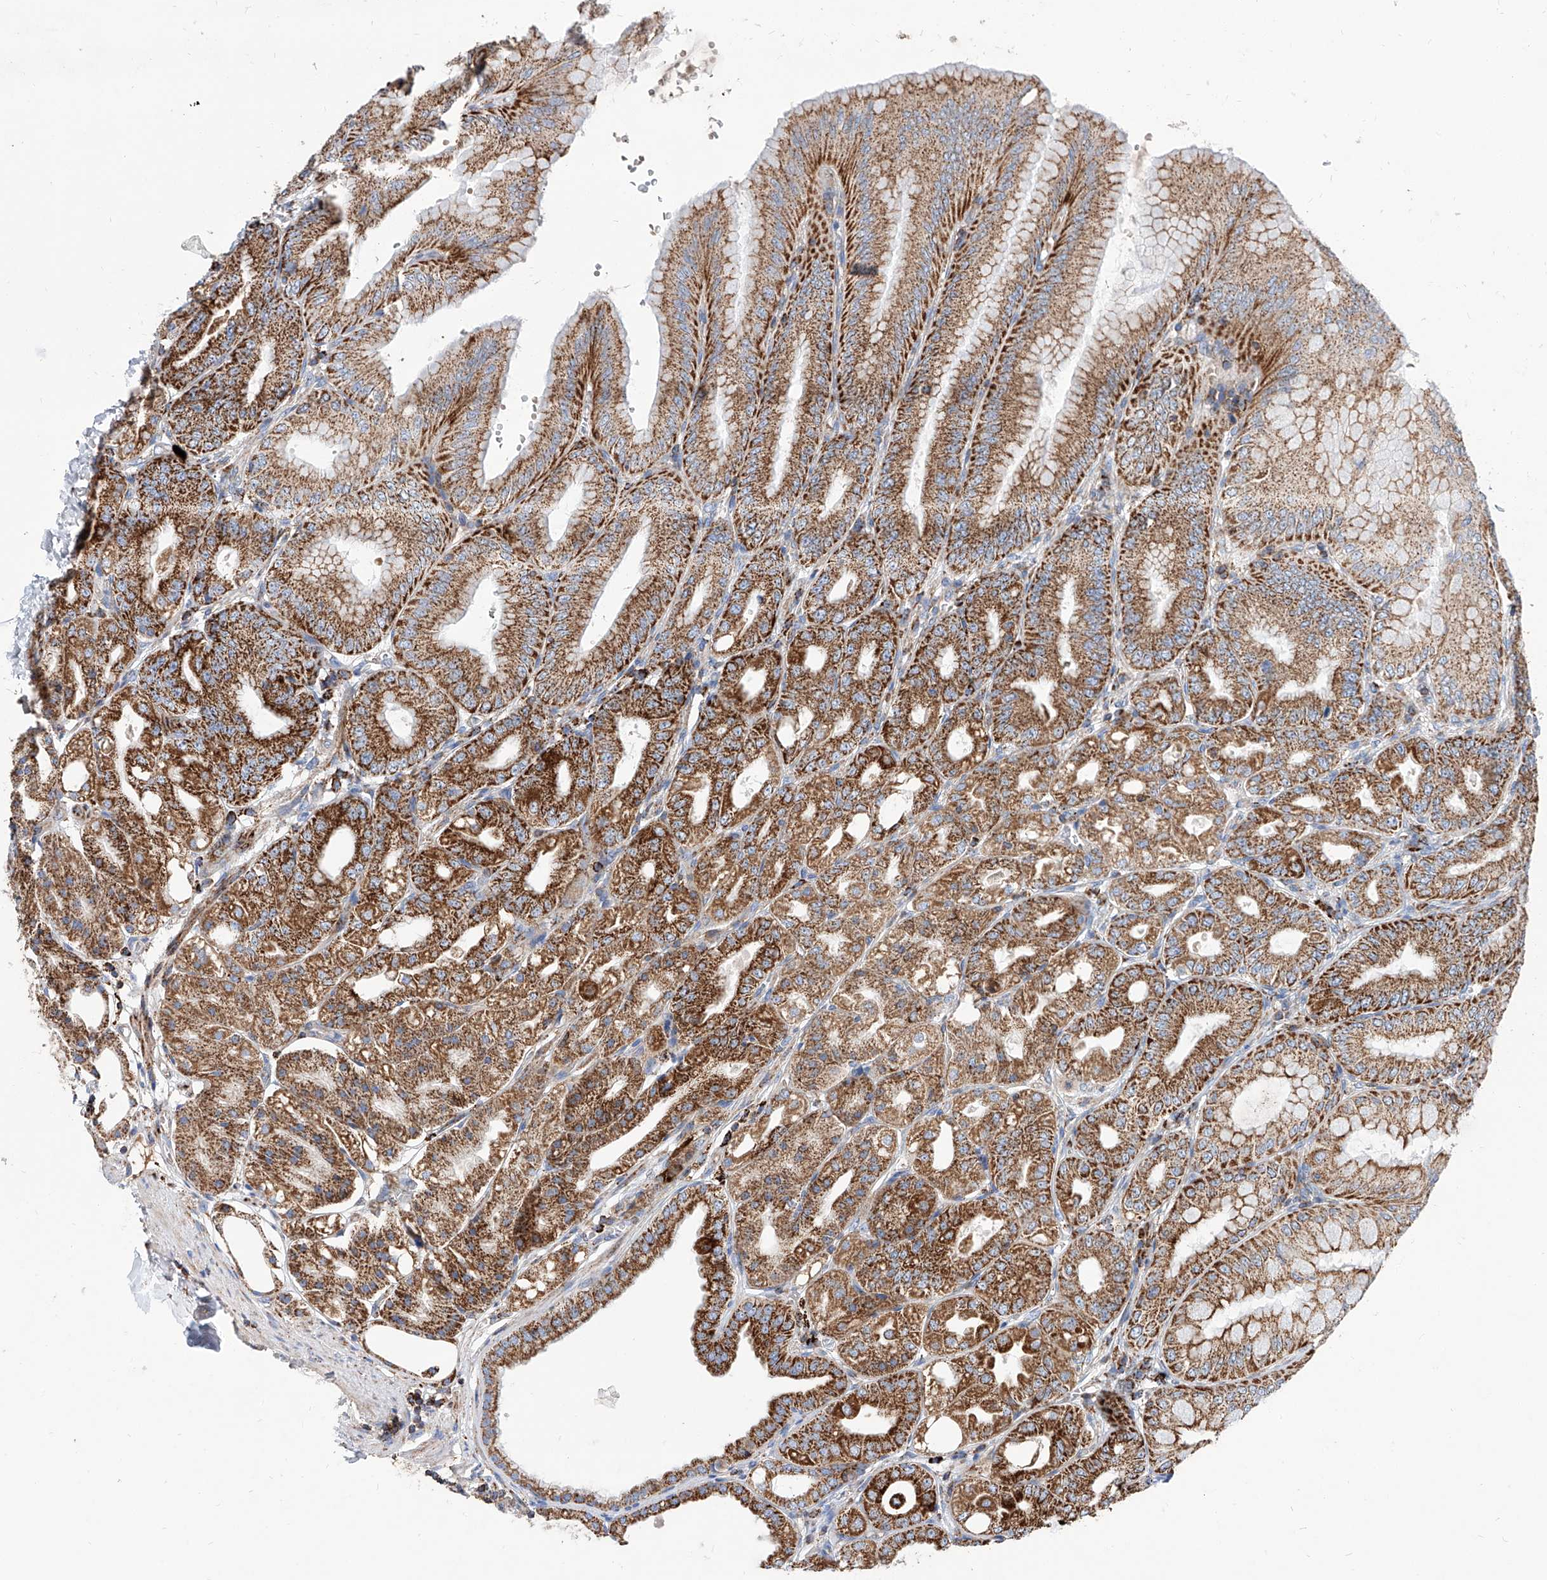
{"staining": {"intensity": "strong", "quantity": ">75%", "location": "cytoplasmic/membranous"}, "tissue": "stomach", "cell_type": "Glandular cells", "image_type": "normal", "snomed": [{"axis": "morphology", "description": "Normal tissue, NOS"}, {"axis": "topography", "description": "Stomach, lower"}], "caption": "This is an image of immunohistochemistry (IHC) staining of unremarkable stomach, which shows strong expression in the cytoplasmic/membranous of glandular cells.", "gene": "CPNE5", "patient": {"sex": "male", "age": 71}}